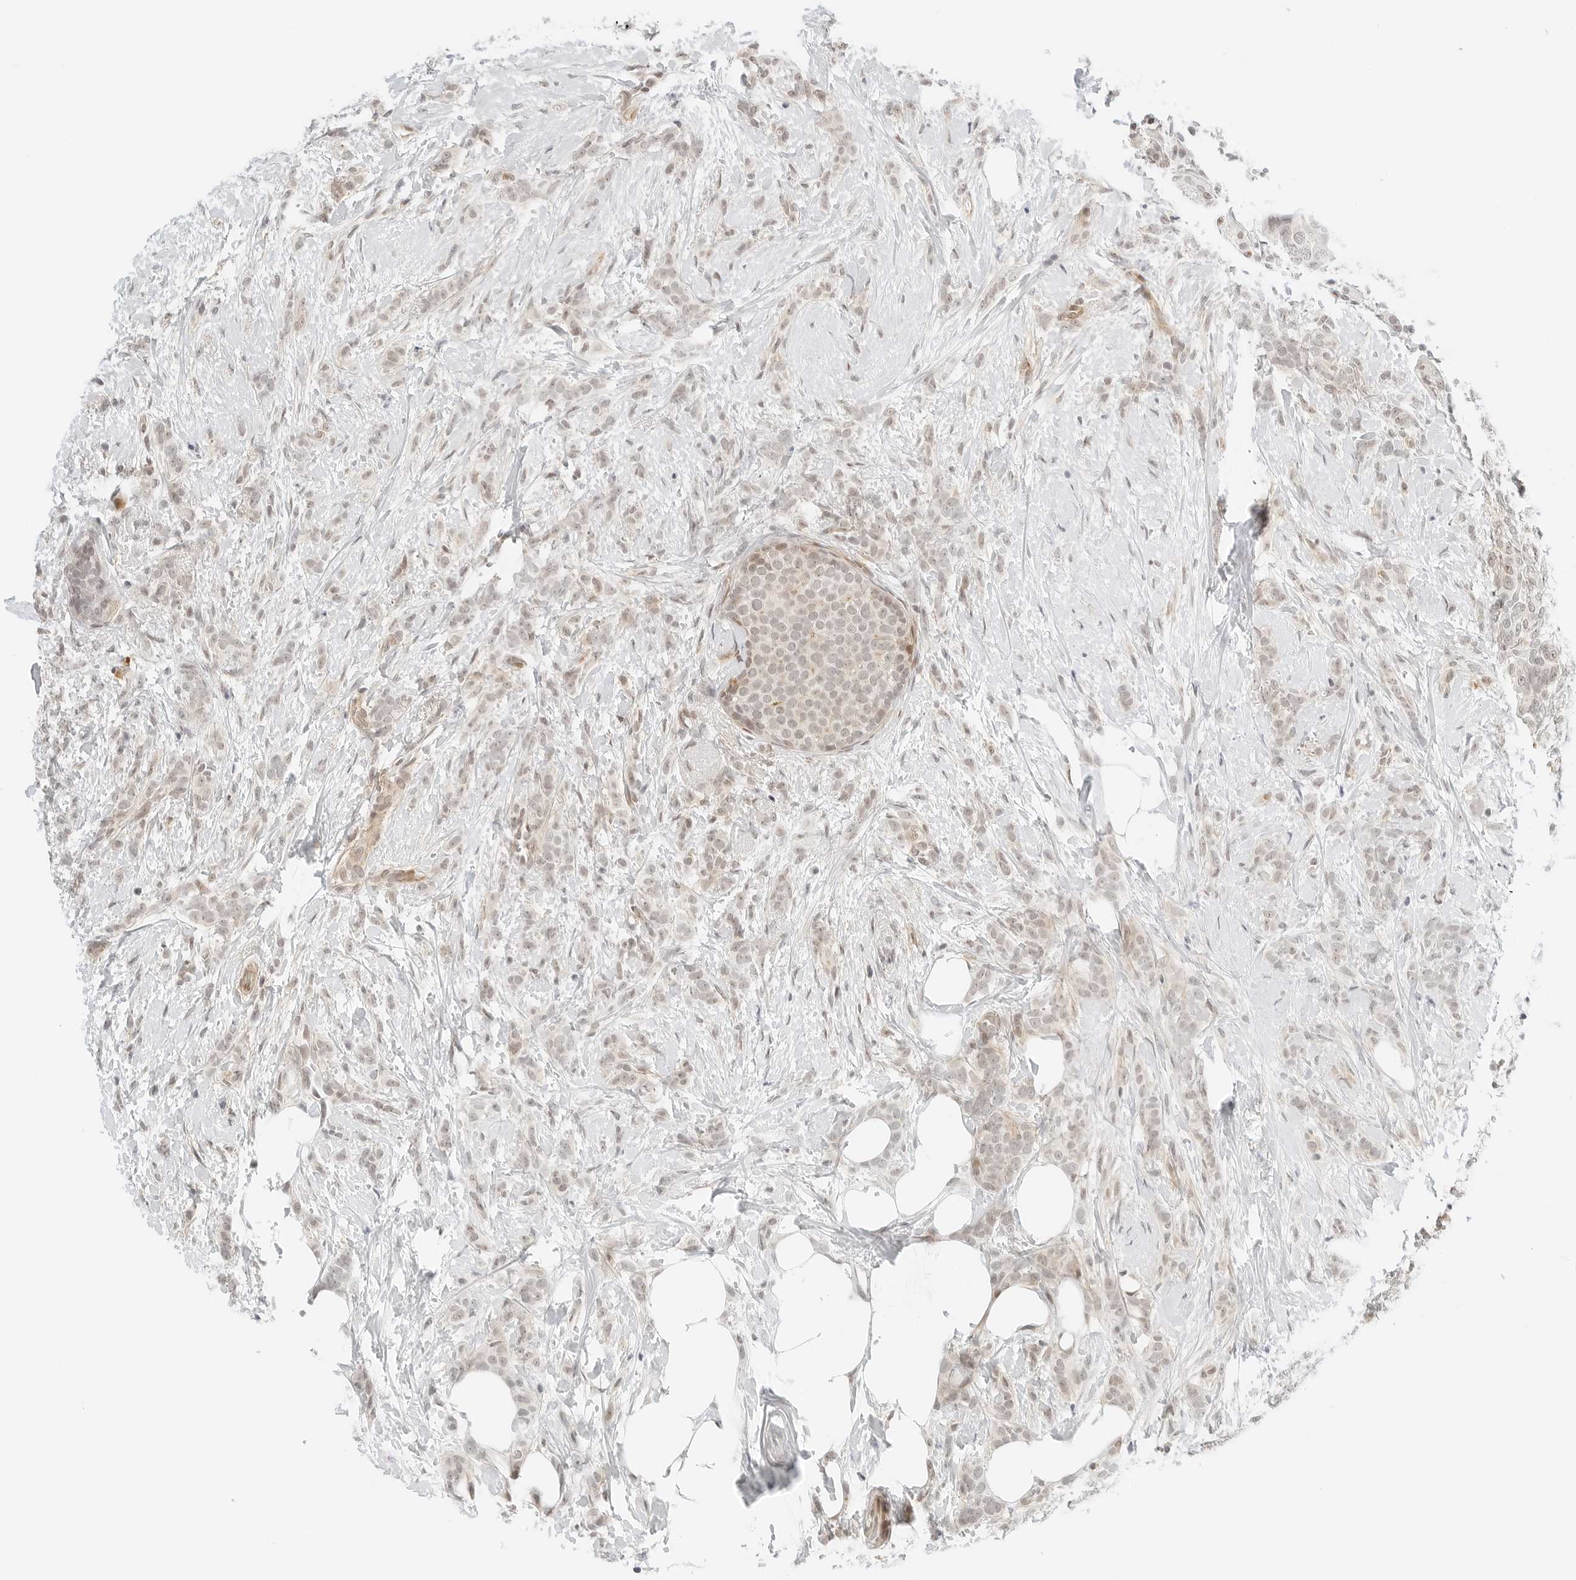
{"staining": {"intensity": "weak", "quantity": ">75%", "location": "cytoplasmic/membranous,nuclear"}, "tissue": "breast cancer", "cell_type": "Tumor cells", "image_type": "cancer", "snomed": [{"axis": "morphology", "description": "Lobular carcinoma, in situ"}, {"axis": "morphology", "description": "Lobular carcinoma"}, {"axis": "topography", "description": "Breast"}], "caption": "Immunohistochemical staining of breast lobular carcinoma in situ demonstrates weak cytoplasmic/membranous and nuclear protein staining in approximately >75% of tumor cells.", "gene": "NEO1", "patient": {"sex": "female", "age": 41}}